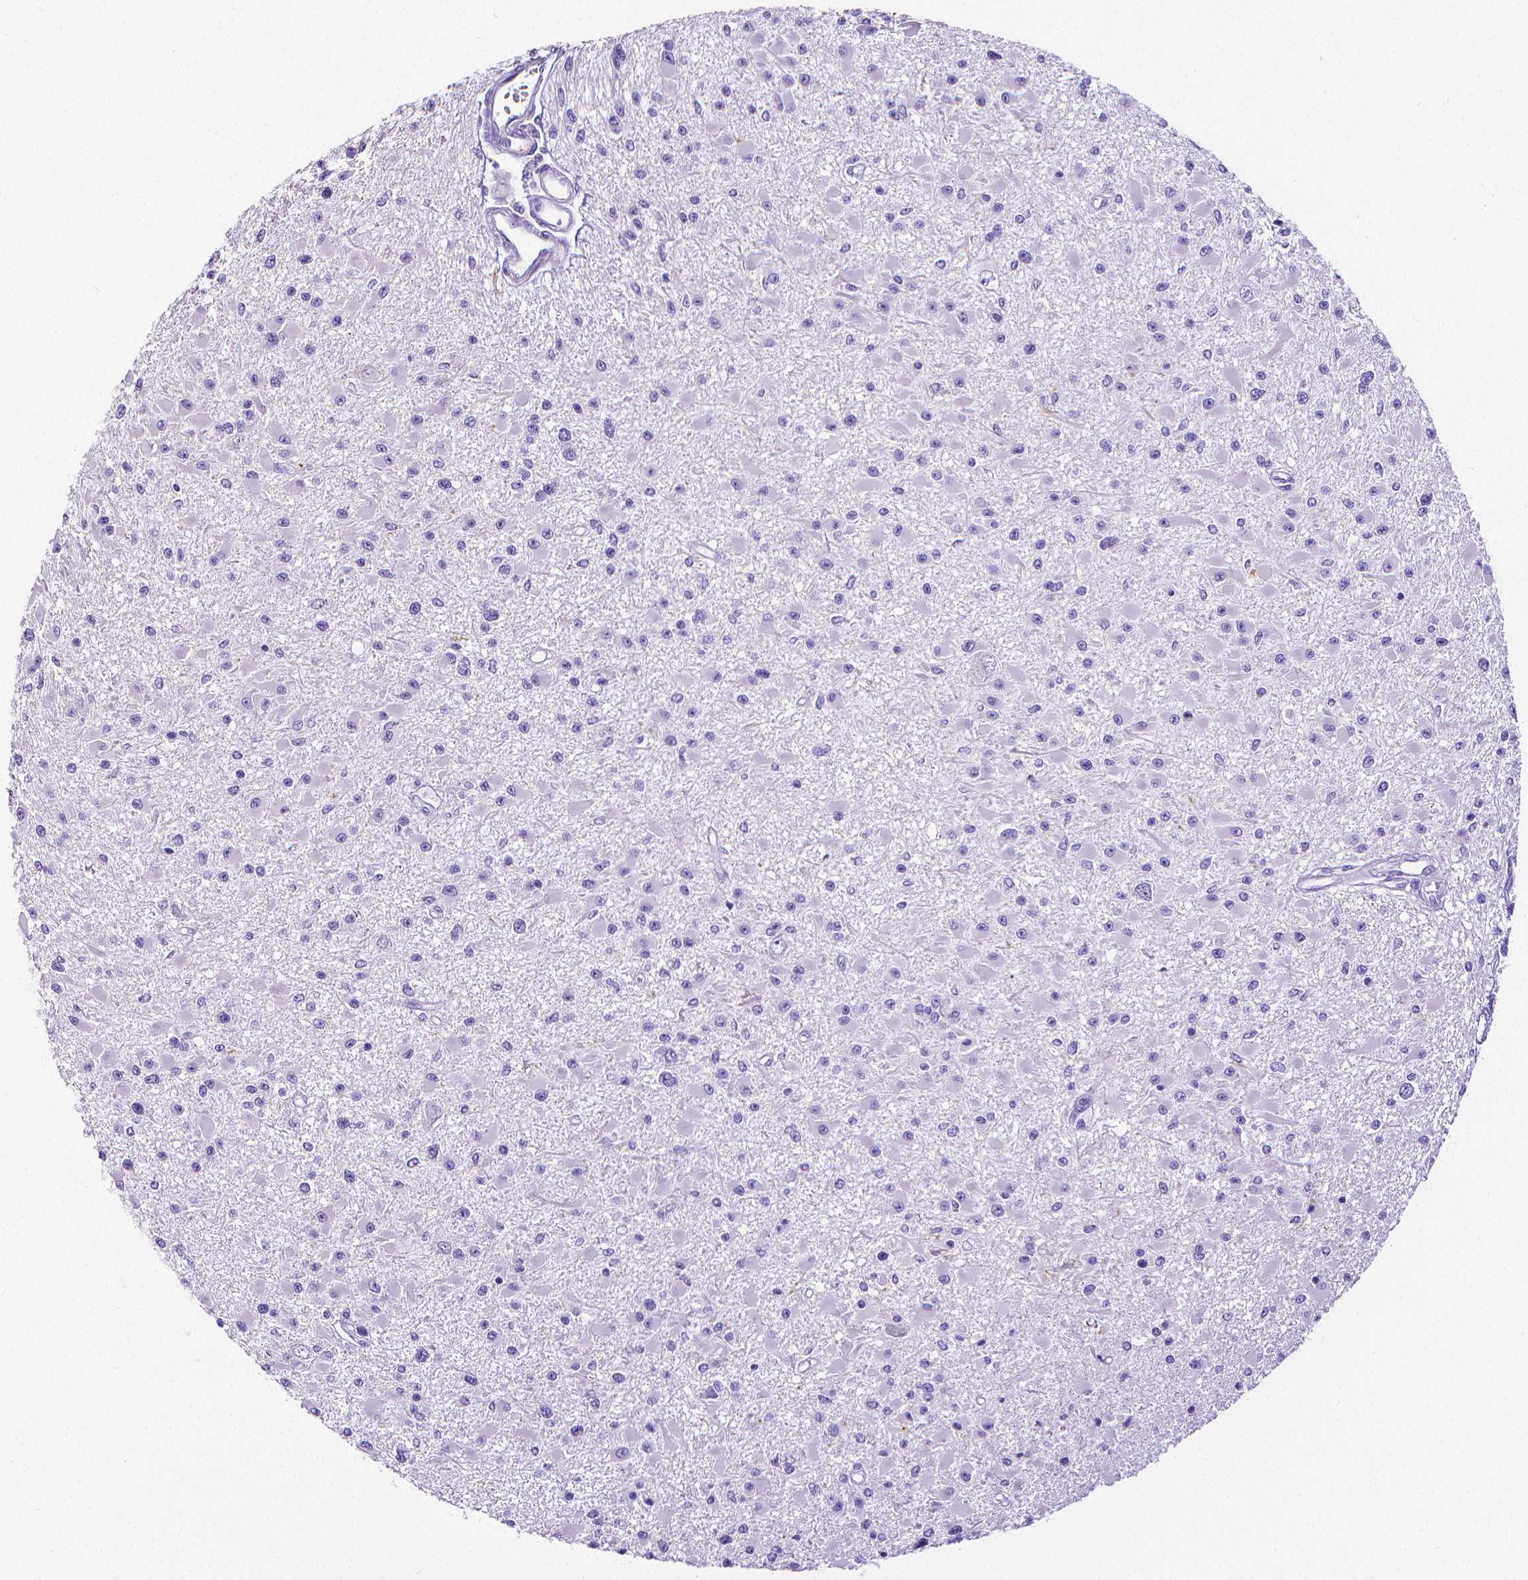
{"staining": {"intensity": "negative", "quantity": "none", "location": "none"}, "tissue": "glioma", "cell_type": "Tumor cells", "image_type": "cancer", "snomed": [{"axis": "morphology", "description": "Glioma, malignant, High grade"}, {"axis": "topography", "description": "Brain"}], "caption": "Tumor cells show no significant expression in glioma. (DAB (3,3'-diaminobenzidine) immunohistochemistry (IHC), high magnification).", "gene": "MMP9", "patient": {"sex": "male", "age": 54}}